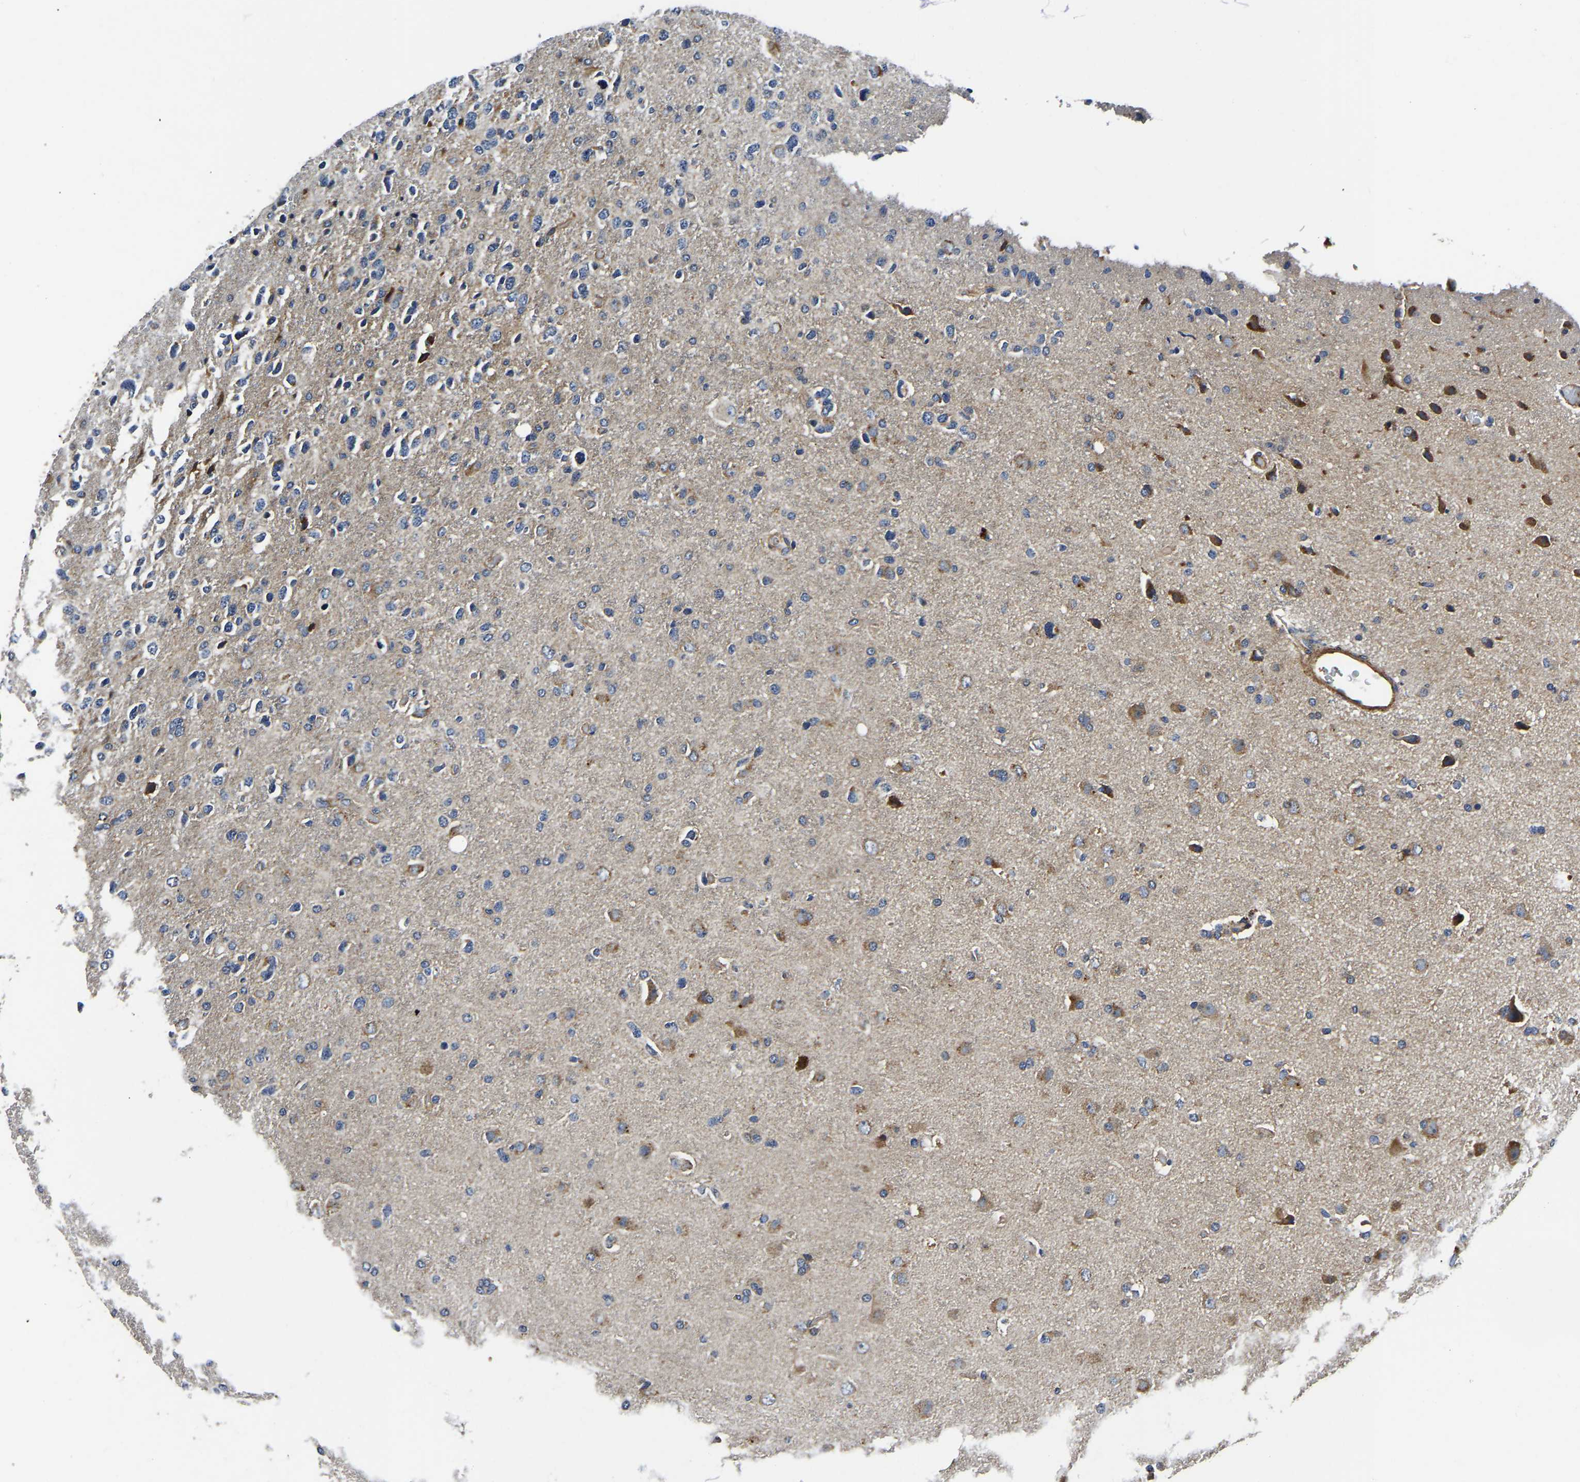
{"staining": {"intensity": "moderate", "quantity": "<25%", "location": "cytoplasmic/membranous"}, "tissue": "glioma", "cell_type": "Tumor cells", "image_type": "cancer", "snomed": [{"axis": "morphology", "description": "Glioma, malignant, High grade"}, {"axis": "topography", "description": "Brain"}], "caption": "Immunohistochemistry of human glioma displays low levels of moderate cytoplasmic/membranous expression in approximately <25% of tumor cells. (IHC, brightfield microscopy, high magnification).", "gene": "KCTD17", "patient": {"sex": "female", "age": 58}}